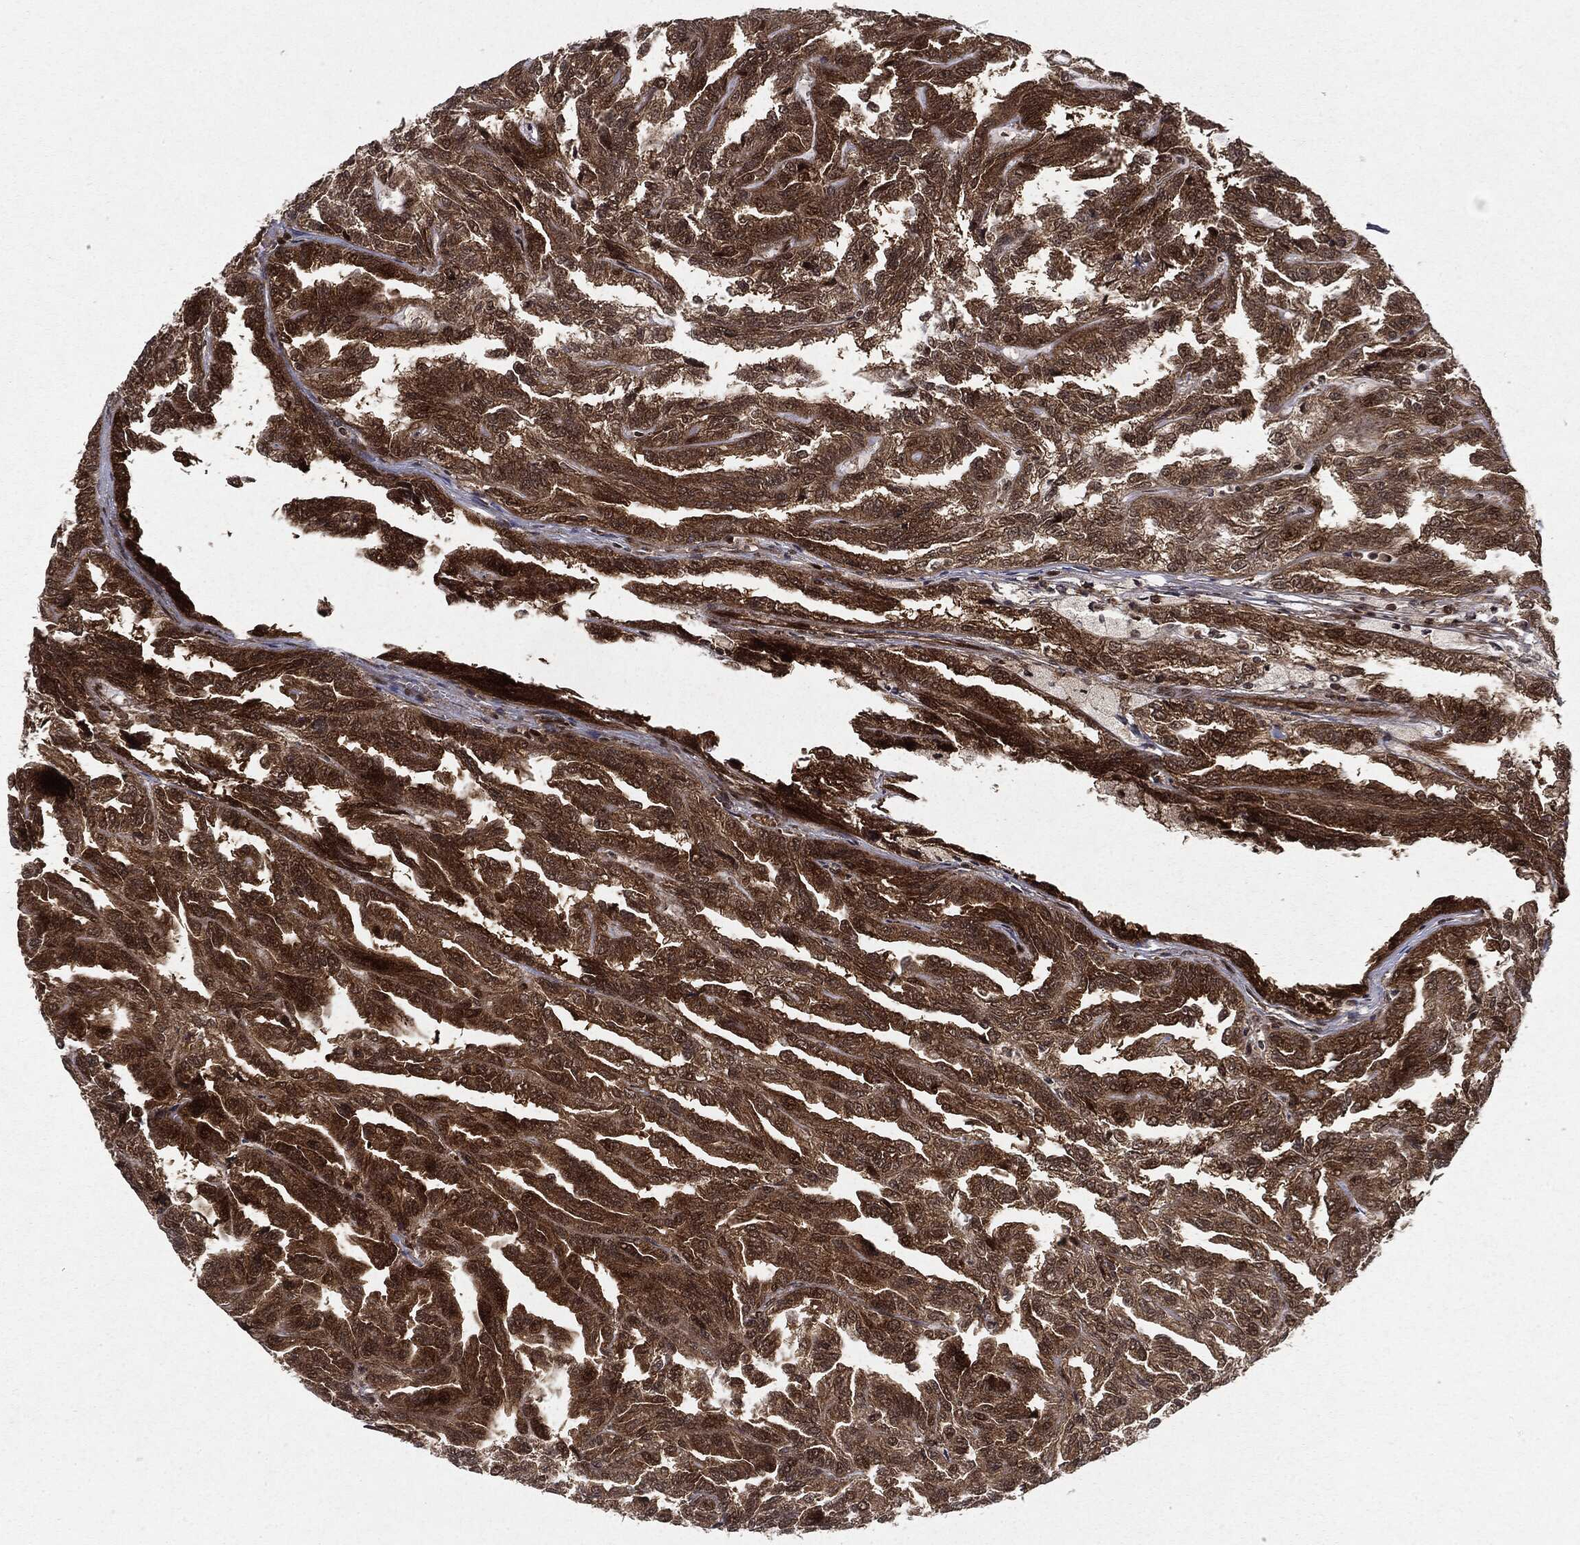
{"staining": {"intensity": "moderate", "quantity": ">75%", "location": "cytoplasmic/membranous"}, "tissue": "renal cancer", "cell_type": "Tumor cells", "image_type": "cancer", "snomed": [{"axis": "morphology", "description": "Adenocarcinoma, NOS"}, {"axis": "topography", "description": "Kidney"}], "caption": "Immunohistochemistry (DAB (3,3'-diaminobenzidine)) staining of human adenocarcinoma (renal) displays moderate cytoplasmic/membranous protein expression in approximately >75% of tumor cells. The staining was performed using DAB, with brown indicating positive protein expression. Nuclei are stained blue with hematoxylin.", "gene": "OTUB1", "patient": {"sex": "male", "age": 79}}